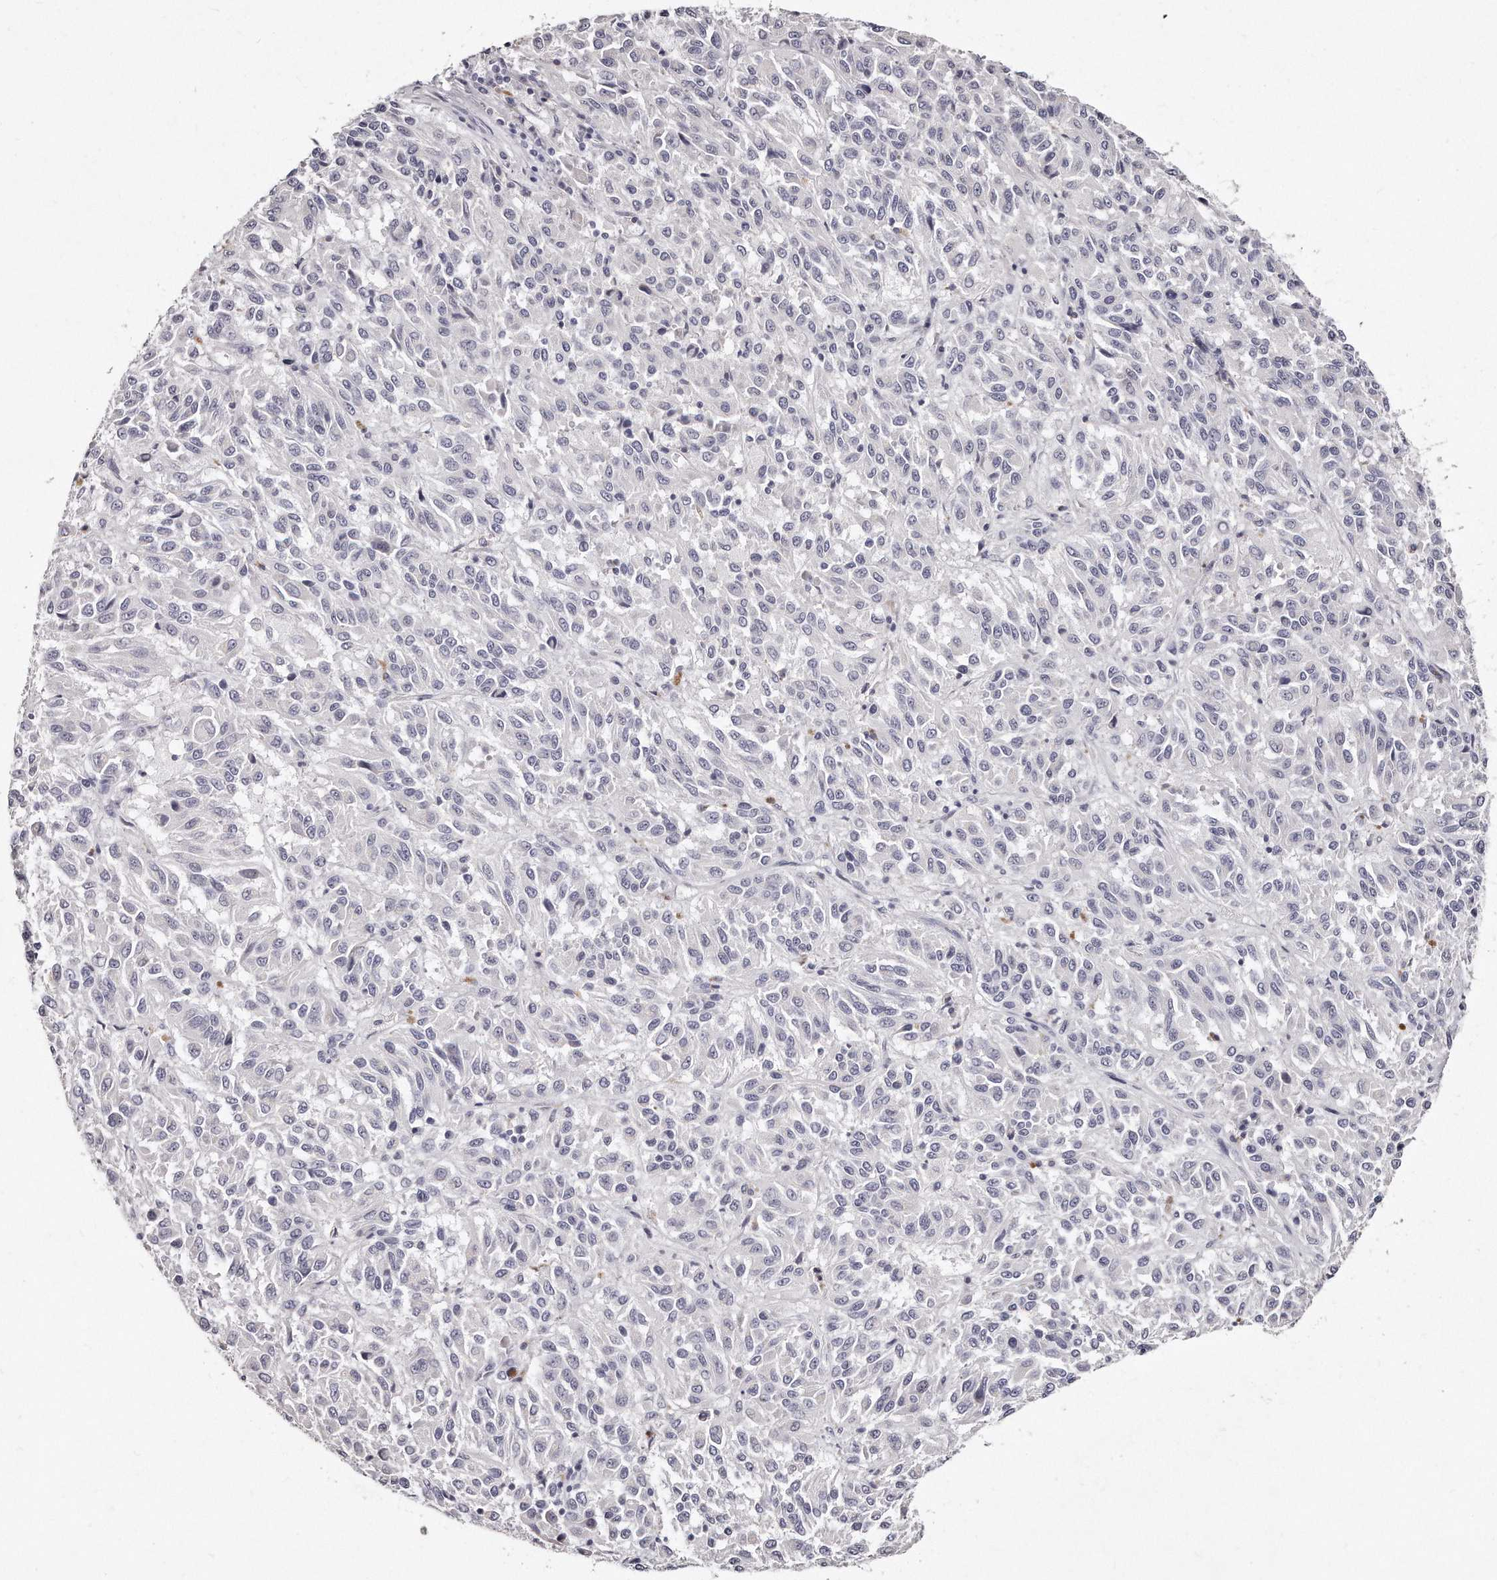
{"staining": {"intensity": "negative", "quantity": "none", "location": "none"}, "tissue": "melanoma", "cell_type": "Tumor cells", "image_type": "cancer", "snomed": [{"axis": "morphology", "description": "Malignant melanoma, Metastatic site"}, {"axis": "topography", "description": "Lung"}], "caption": "A high-resolution image shows immunohistochemistry staining of melanoma, which exhibits no significant staining in tumor cells.", "gene": "GDA", "patient": {"sex": "male", "age": 64}}